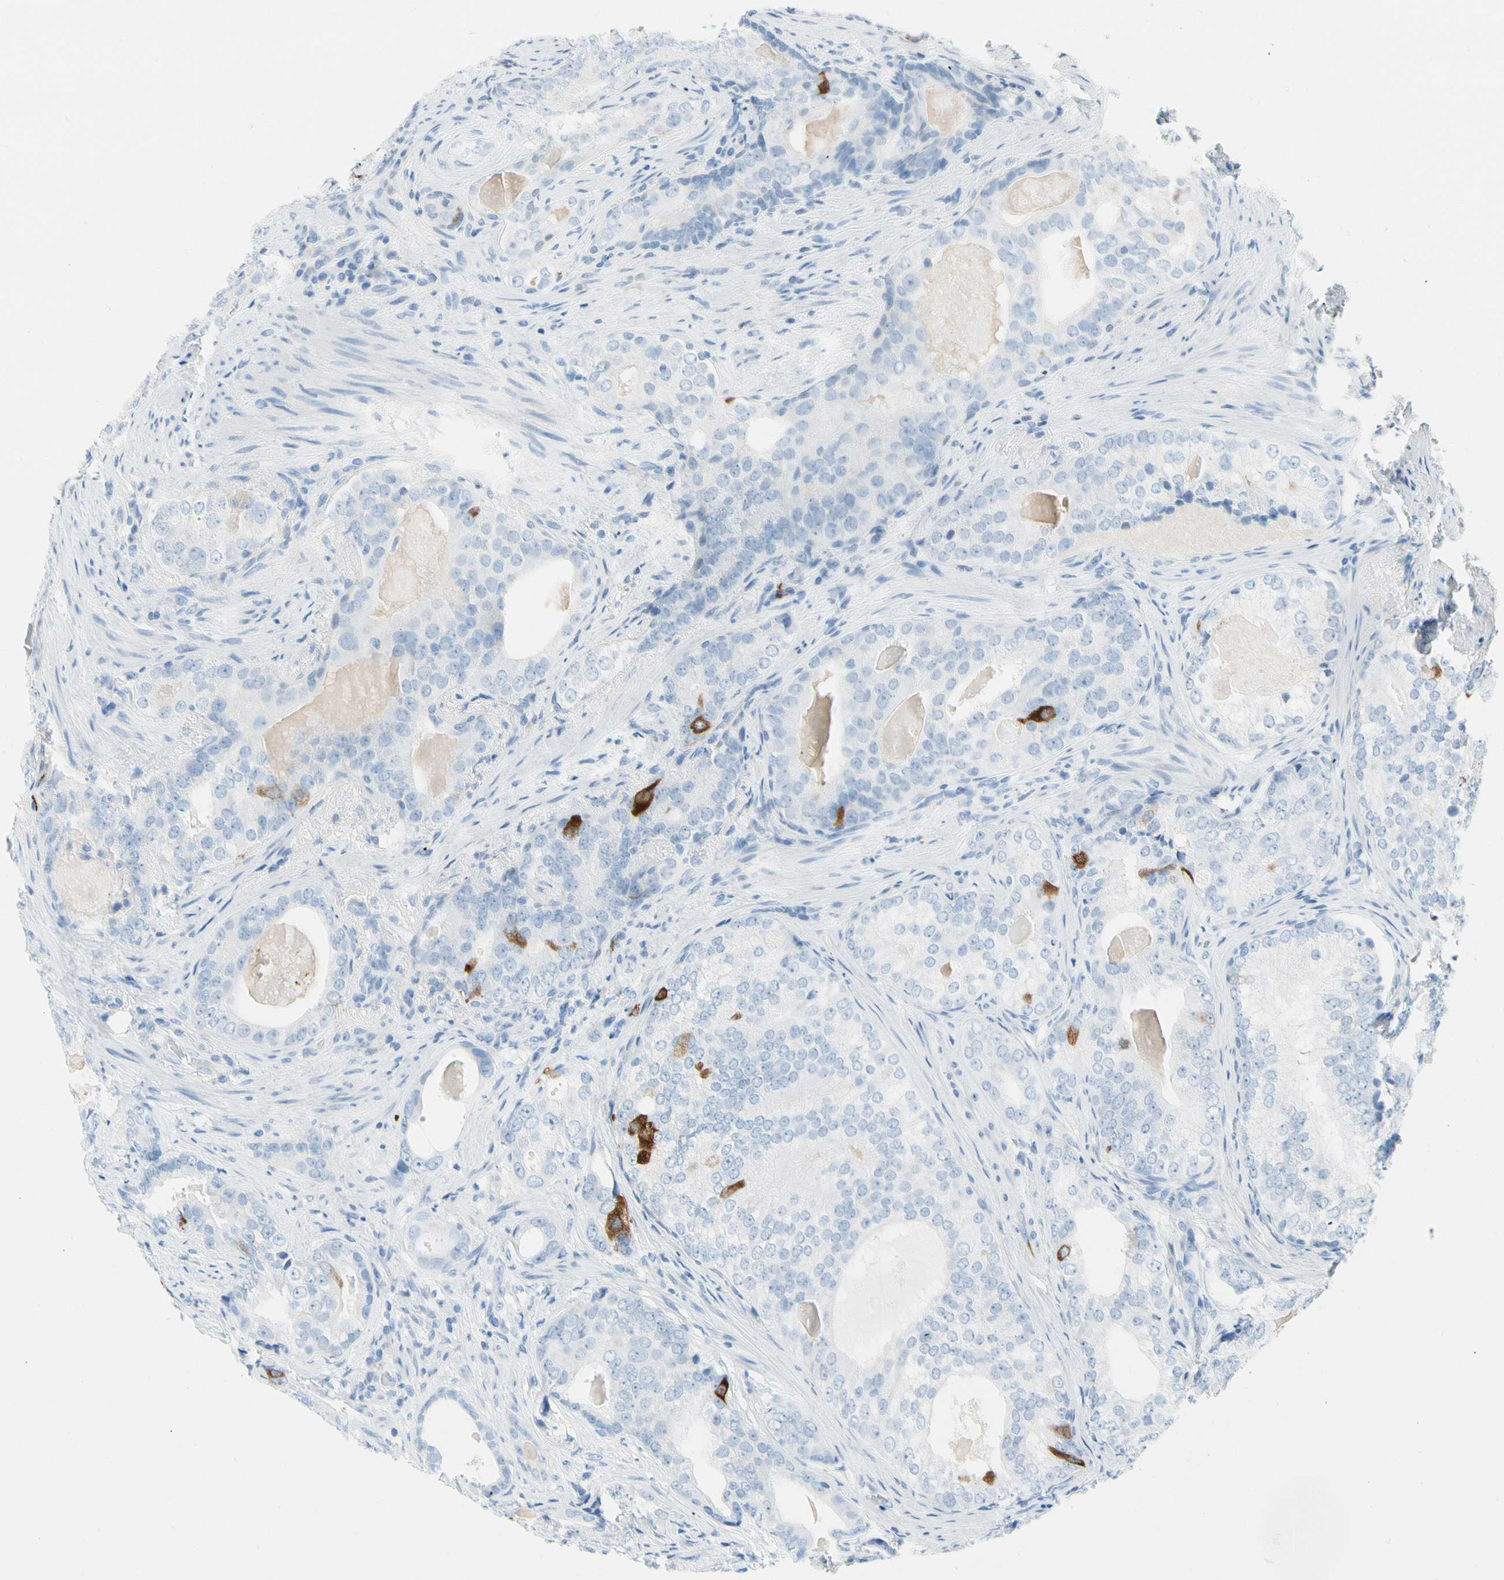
{"staining": {"intensity": "moderate", "quantity": "<25%", "location": "cytoplasmic/membranous"}, "tissue": "prostate cancer", "cell_type": "Tumor cells", "image_type": "cancer", "snomed": [{"axis": "morphology", "description": "Adenocarcinoma, High grade"}, {"axis": "topography", "description": "Prostate"}], "caption": "Brown immunohistochemical staining in human prostate cancer demonstrates moderate cytoplasmic/membranous positivity in approximately <25% of tumor cells.", "gene": "TACC3", "patient": {"sex": "male", "age": 66}}